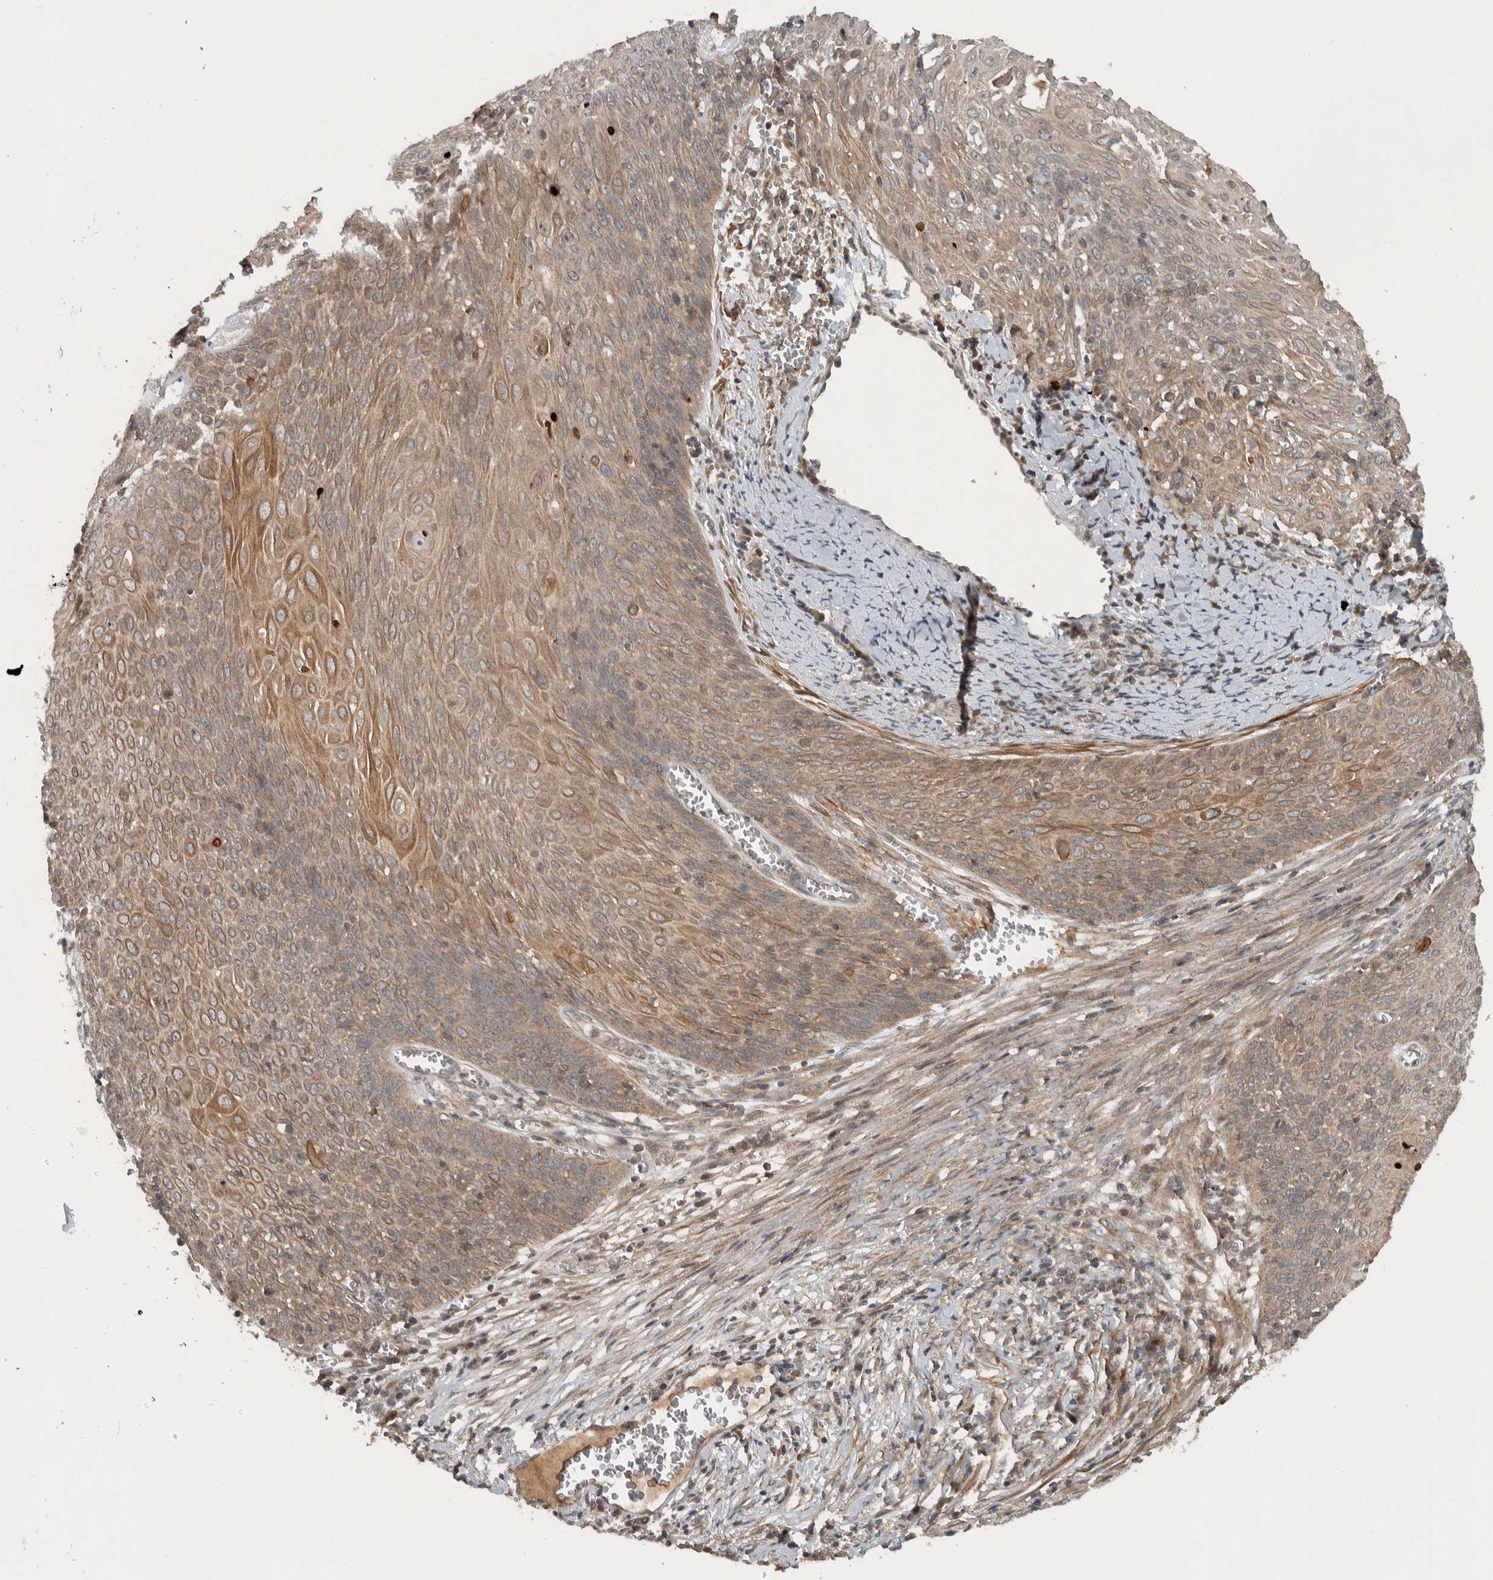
{"staining": {"intensity": "moderate", "quantity": "25%-75%", "location": "cytoplasmic/membranous"}, "tissue": "cervical cancer", "cell_type": "Tumor cells", "image_type": "cancer", "snomed": [{"axis": "morphology", "description": "Squamous cell carcinoma, NOS"}, {"axis": "topography", "description": "Cervix"}], "caption": "A histopathology image of cervical cancer stained for a protein demonstrates moderate cytoplasmic/membranous brown staining in tumor cells.", "gene": "KIFAP3", "patient": {"sex": "female", "age": 39}}